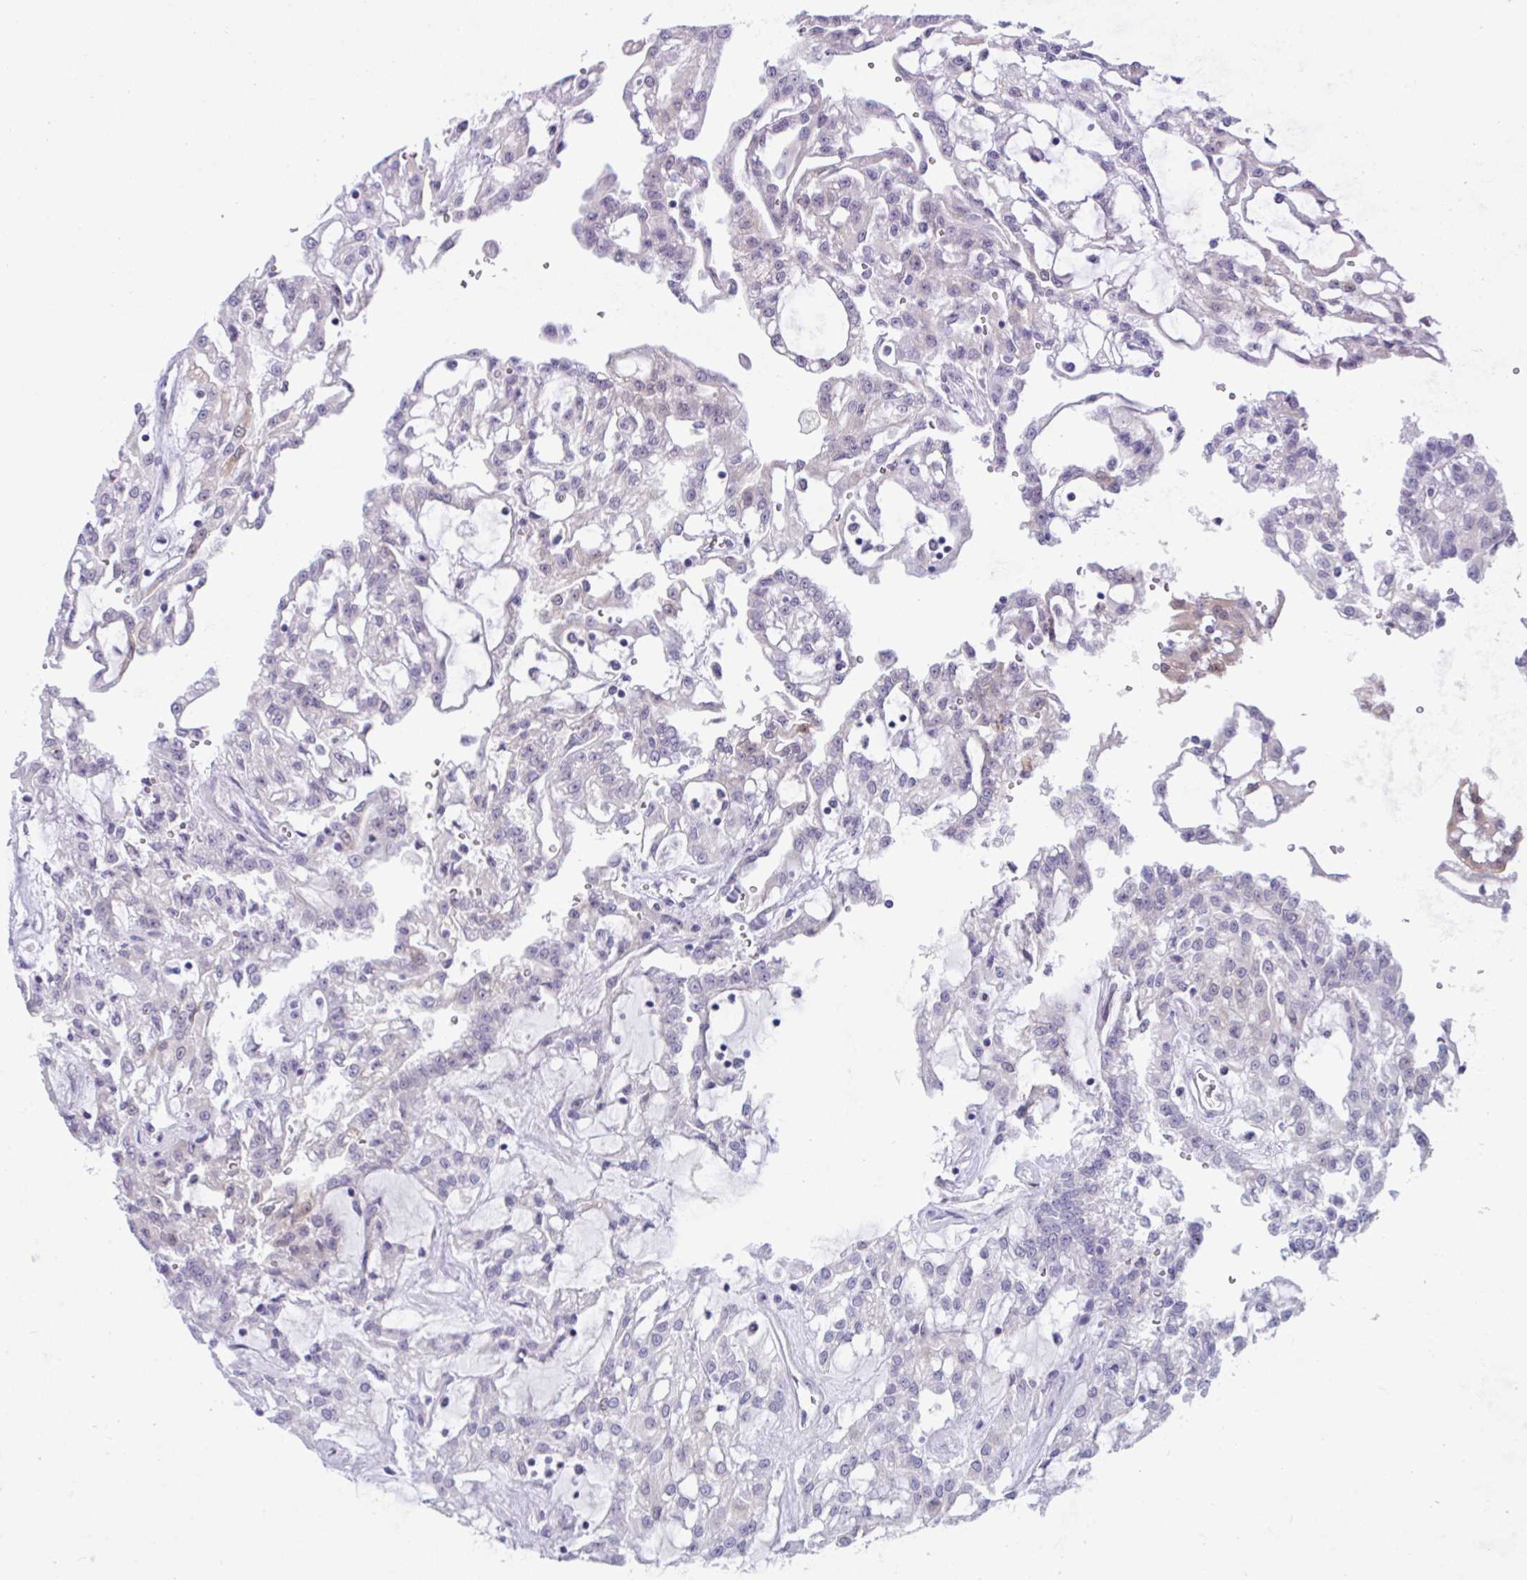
{"staining": {"intensity": "negative", "quantity": "none", "location": "none"}, "tissue": "renal cancer", "cell_type": "Tumor cells", "image_type": "cancer", "snomed": [{"axis": "morphology", "description": "Adenocarcinoma, NOS"}, {"axis": "topography", "description": "Kidney"}], "caption": "High magnification brightfield microscopy of renal cancer (adenocarcinoma) stained with DAB (brown) and counterstained with hematoxylin (blue): tumor cells show no significant staining. (DAB (3,3'-diaminobenzidine) immunohistochemistry, high magnification).", "gene": "USP35", "patient": {"sex": "male", "age": 63}}